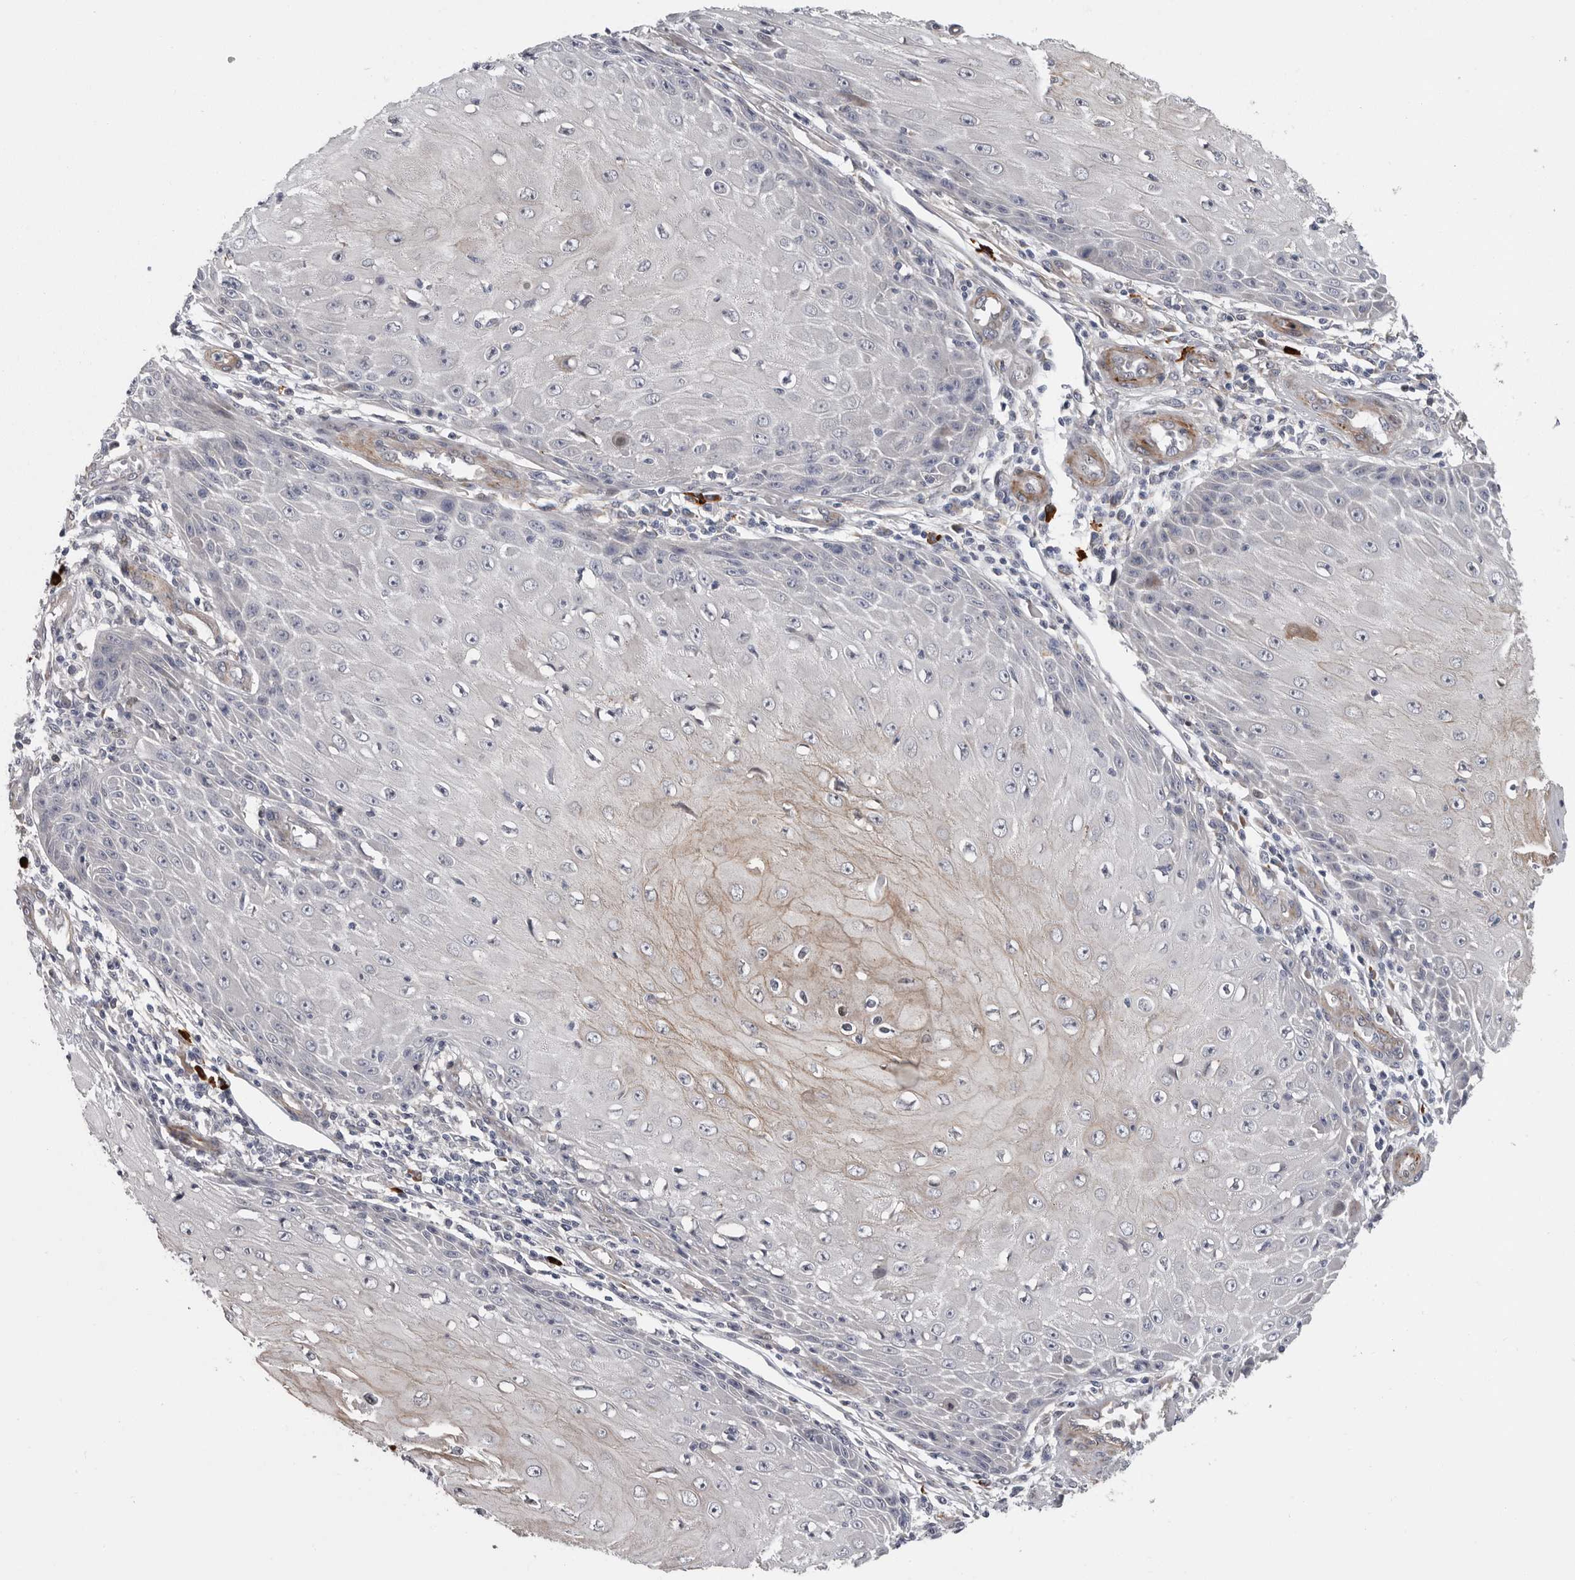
{"staining": {"intensity": "weak", "quantity": "<25%", "location": "cytoplasmic/membranous"}, "tissue": "skin cancer", "cell_type": "Tumor cells", "image_type": "cancer", "snomed": [{"axis": "morphology", "description": "Squamous cell carcinoma, NOS"}, {"axis": "topography", "description": "Skin"}], "caption": "Skin cancer (squamous cell carcinoma) was stained to show a protein in brown. There is no significant expression in tumor cells.", "gene": "ATXN3L", "patient": {"sex": "female", "age": 73}}